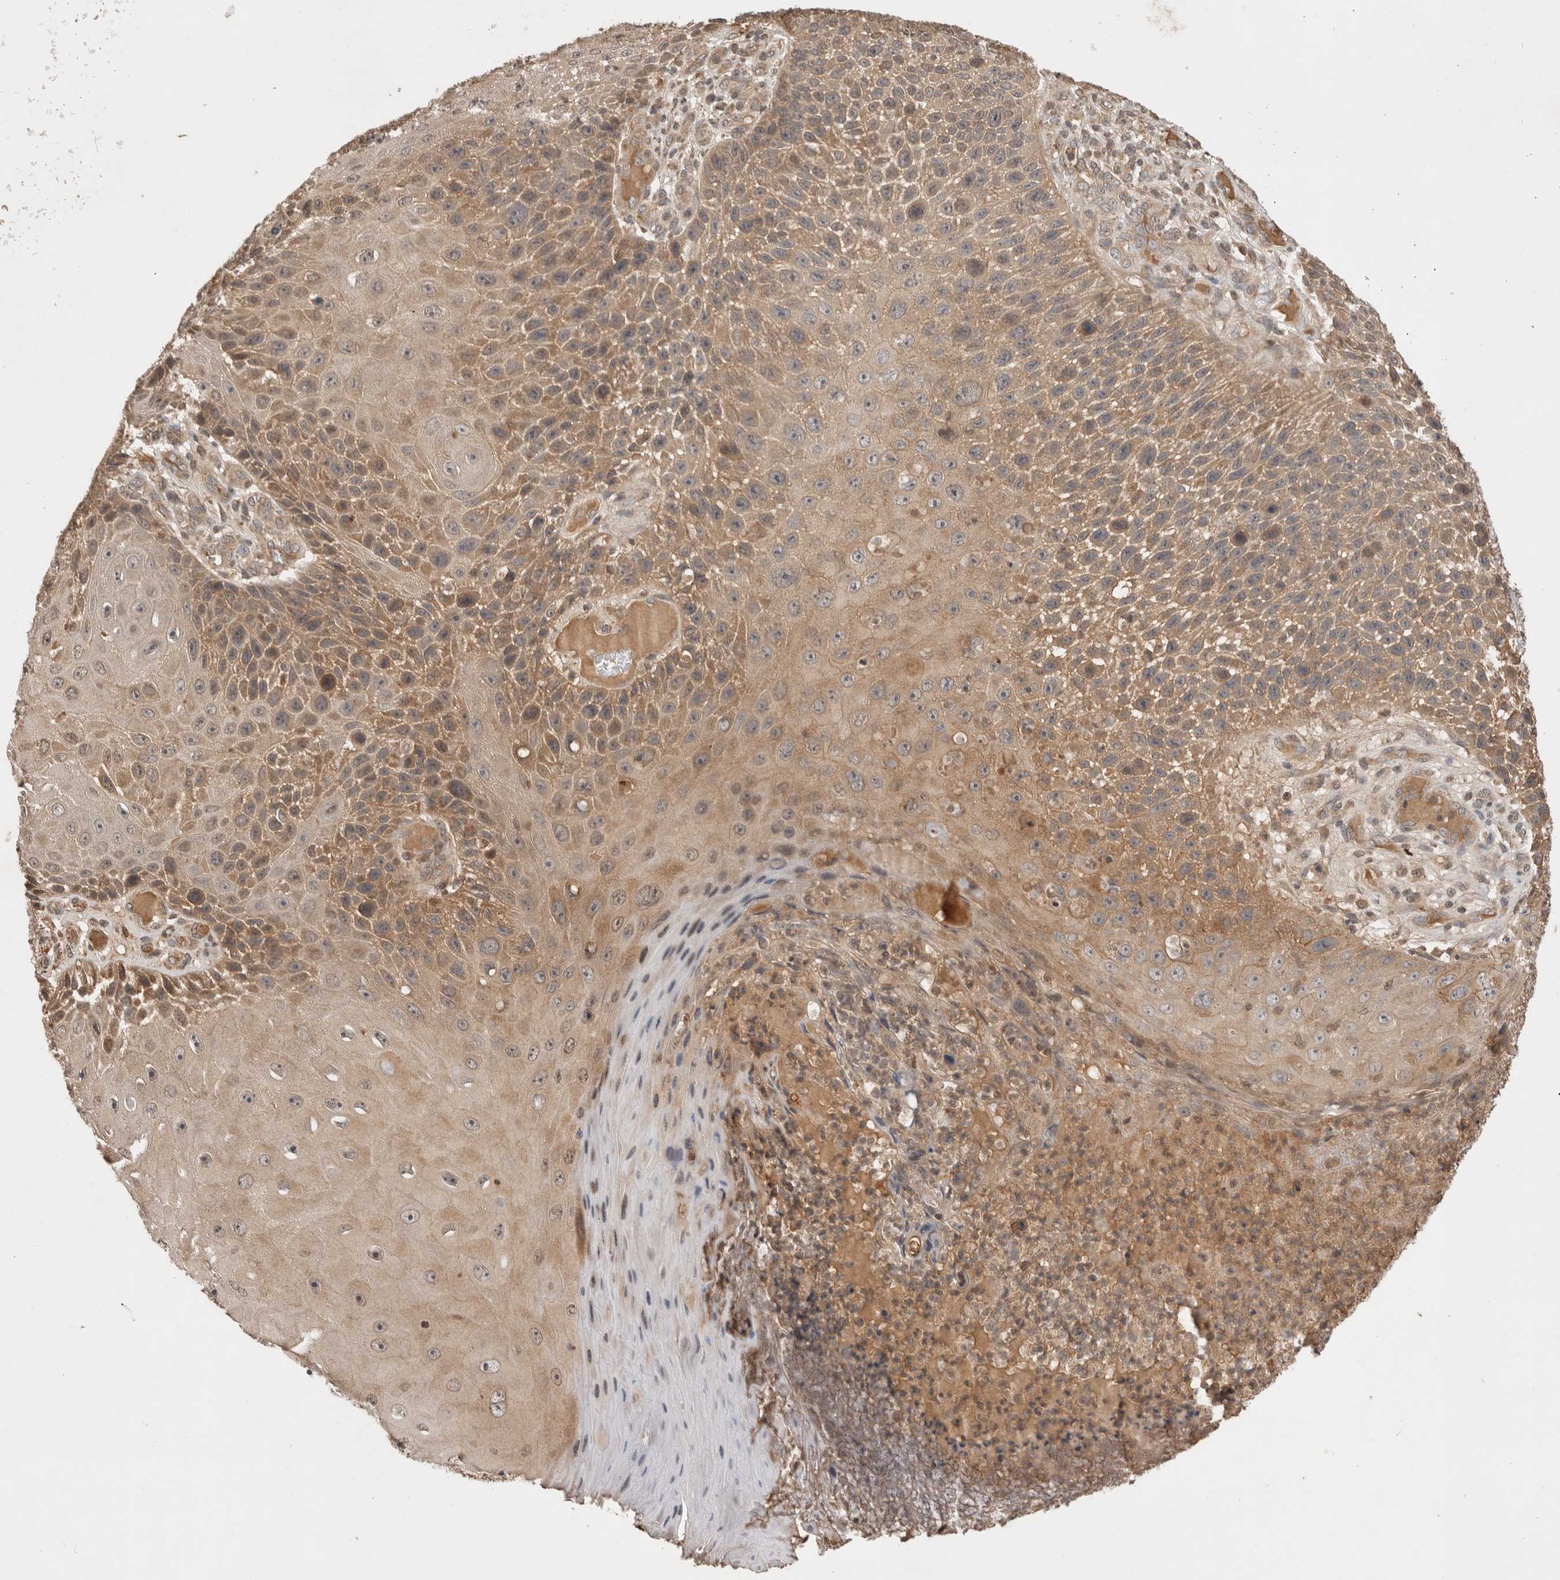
{"staining": {"intensity": "moderate", "quantity": ">75%", "location": "cytoplasmic/membranous"}, "tissue": "skin cancer", "cell_type": "Tumor cells", "image_type": "cancer", "snomed": [{"axis": "morphology", "description": "Squamous cell carcinoma, NOS"}, {"axis": "topography", "description": "Skin"}], "caption": "Skin squamous cell carcinoma stained for a protein reveals moderate cytoplasmic/membranous positivity in tumor cells. (DAB (3,3'-diaminobenzidine) IHC with brightfield microscopy, high magnification).", "gene": "PRMT3", "patient": {"sex": "female", "age": 88}}